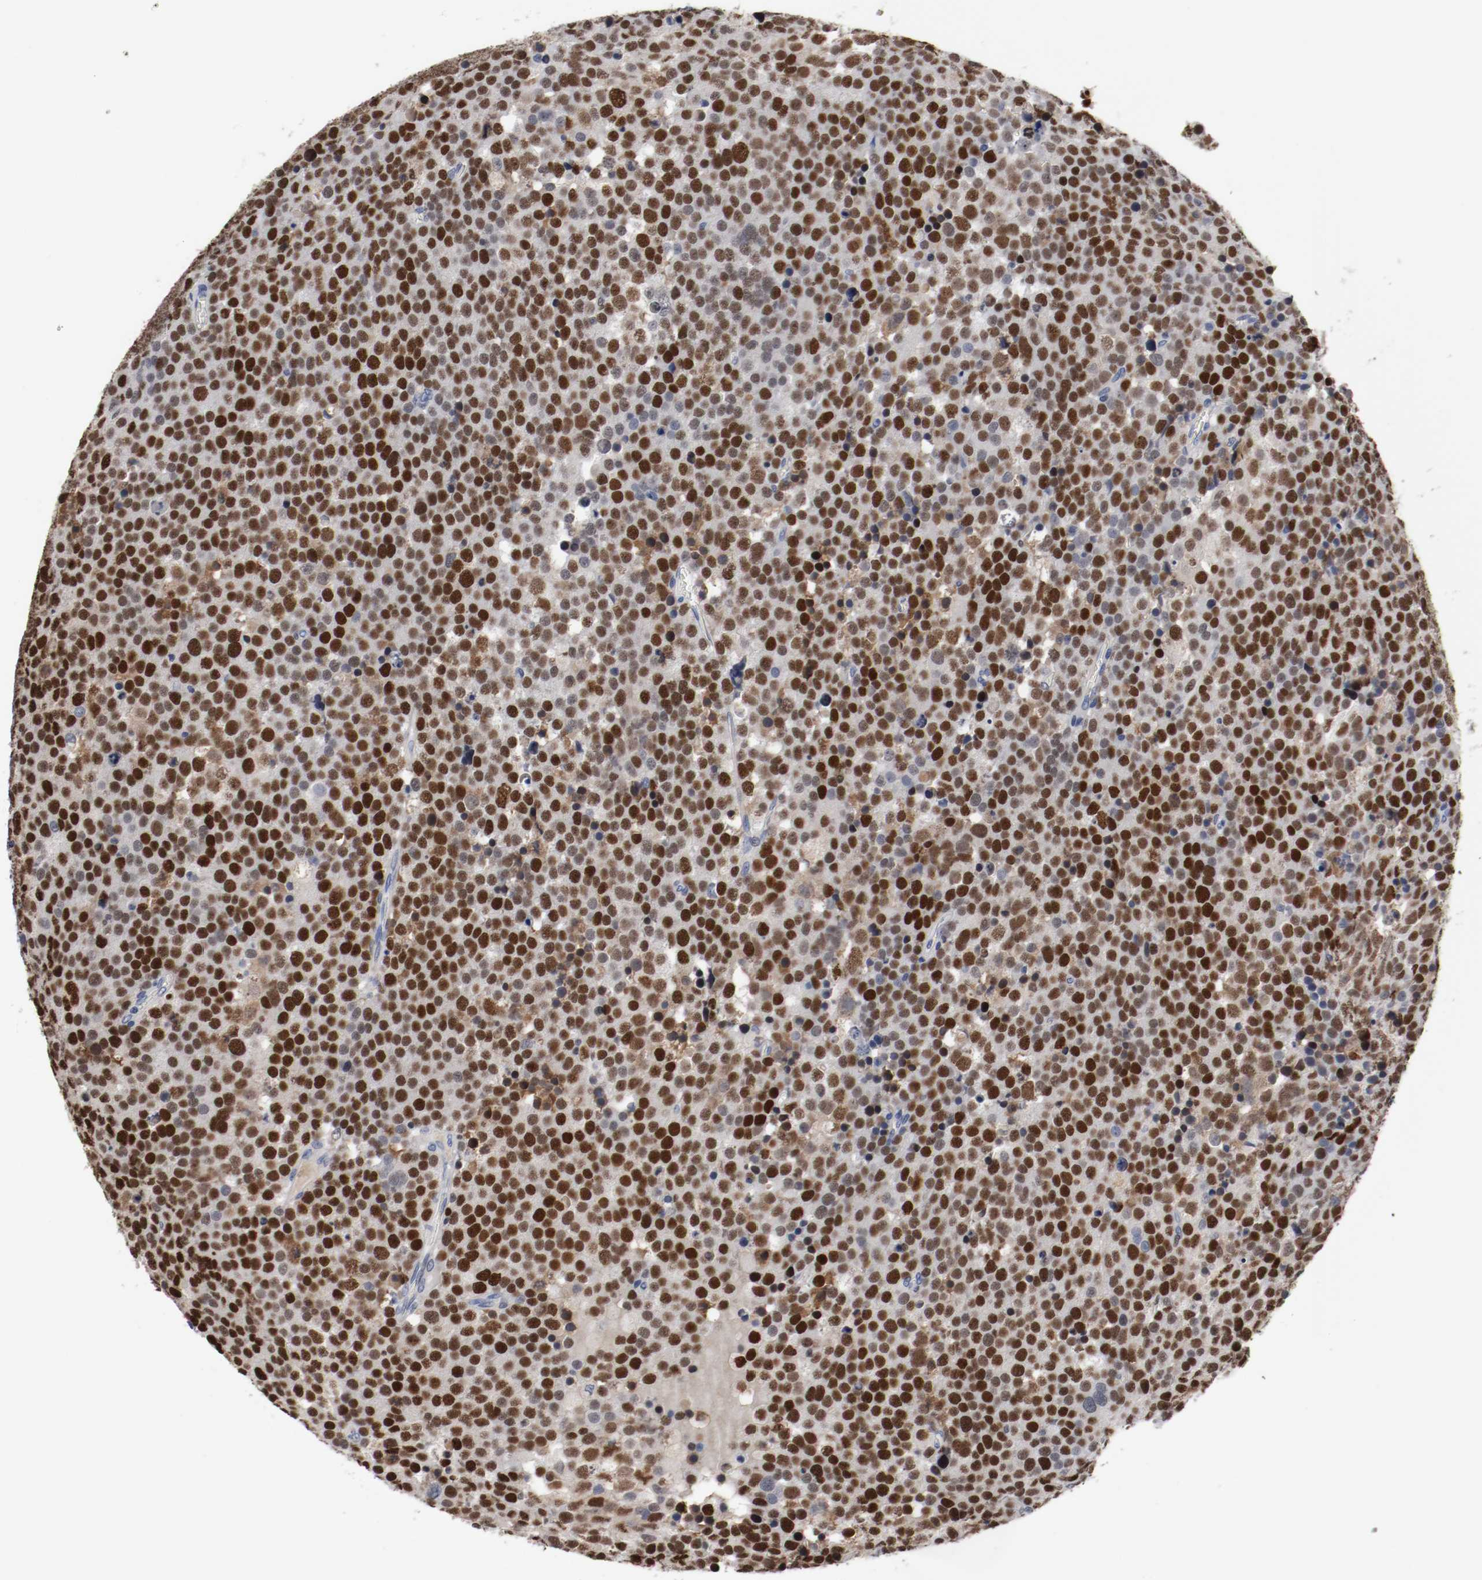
{"staining": {"intensity": "strong", "quantity": ">75%", "location": "nuclear"}, "tissue": "testis cancer", "cell_type": "Tumor cells", "image_type": "cancer", "snomed": [{"axis": "morphology", "description": "Seminoma, NOS"}, {"axis": "topography", "description": "Testis"}], "caption": "DAB immunohistochemical staining of seminoma (testis) exhibits strong nuclear protein positivity in about >75% of tumor cells.", "gene": "MCM6", "patient": {"sex": "male", "age": 71}}